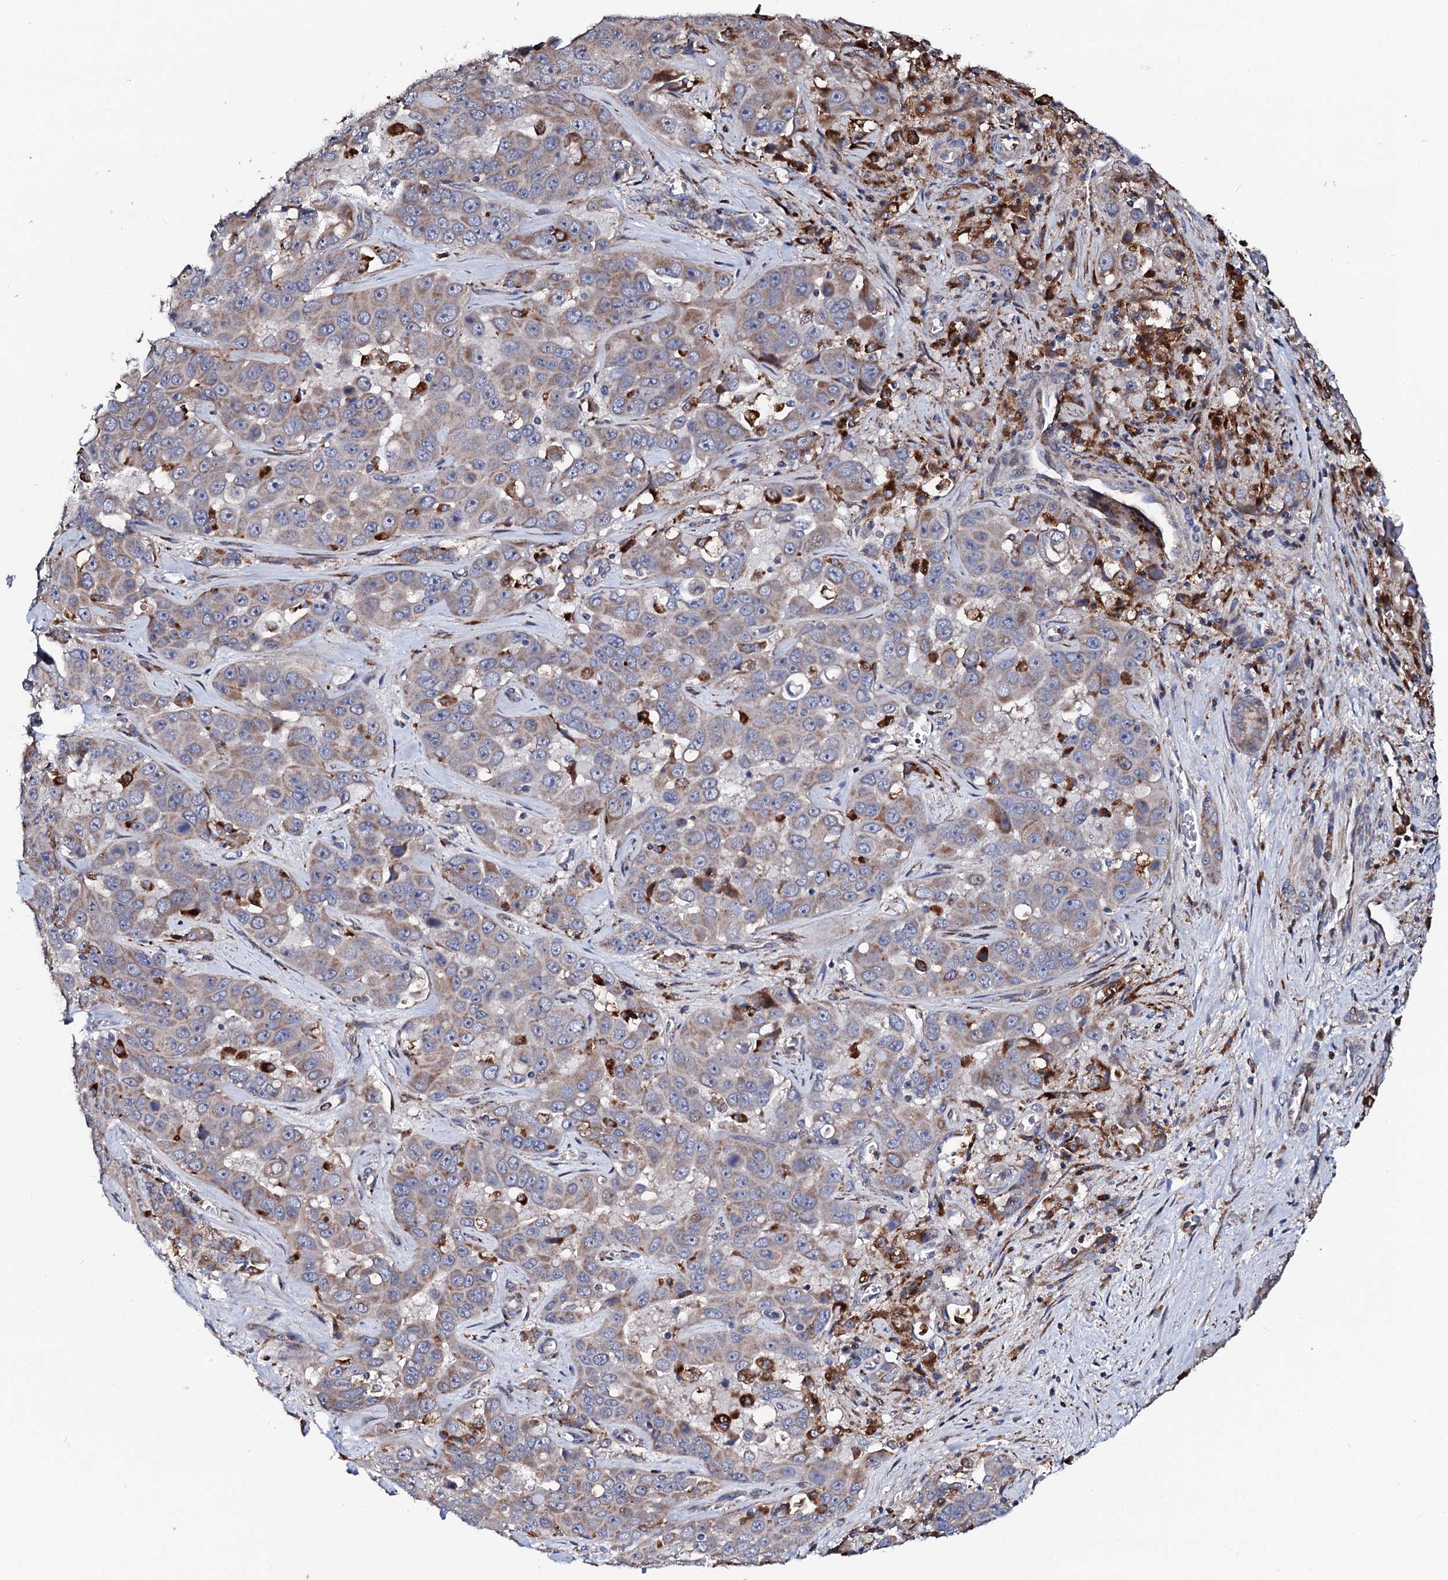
{"staining": {"intensity": "weak", "quantity": "25%-75%", "location": "cytoplasmic/membranous"}, "tissue": "liver cancer", "cell_type": "Tumor cells", "image_type": "cancer", "snomed": [{"axis": "morphology", "description": "Cholangiocarcinoma"}, {"axis": "topography", "description": "Liver"}], "caption": "About 25%-75% of tumor cells in human liver cancer (cholangiocarcinoma) reveal weak cytoplasmic/membranous protein expression as visualized by brown immunohistochemical staining.", "gene": "TCIRG1", "patient": {"sex": "female", "age": 52}}